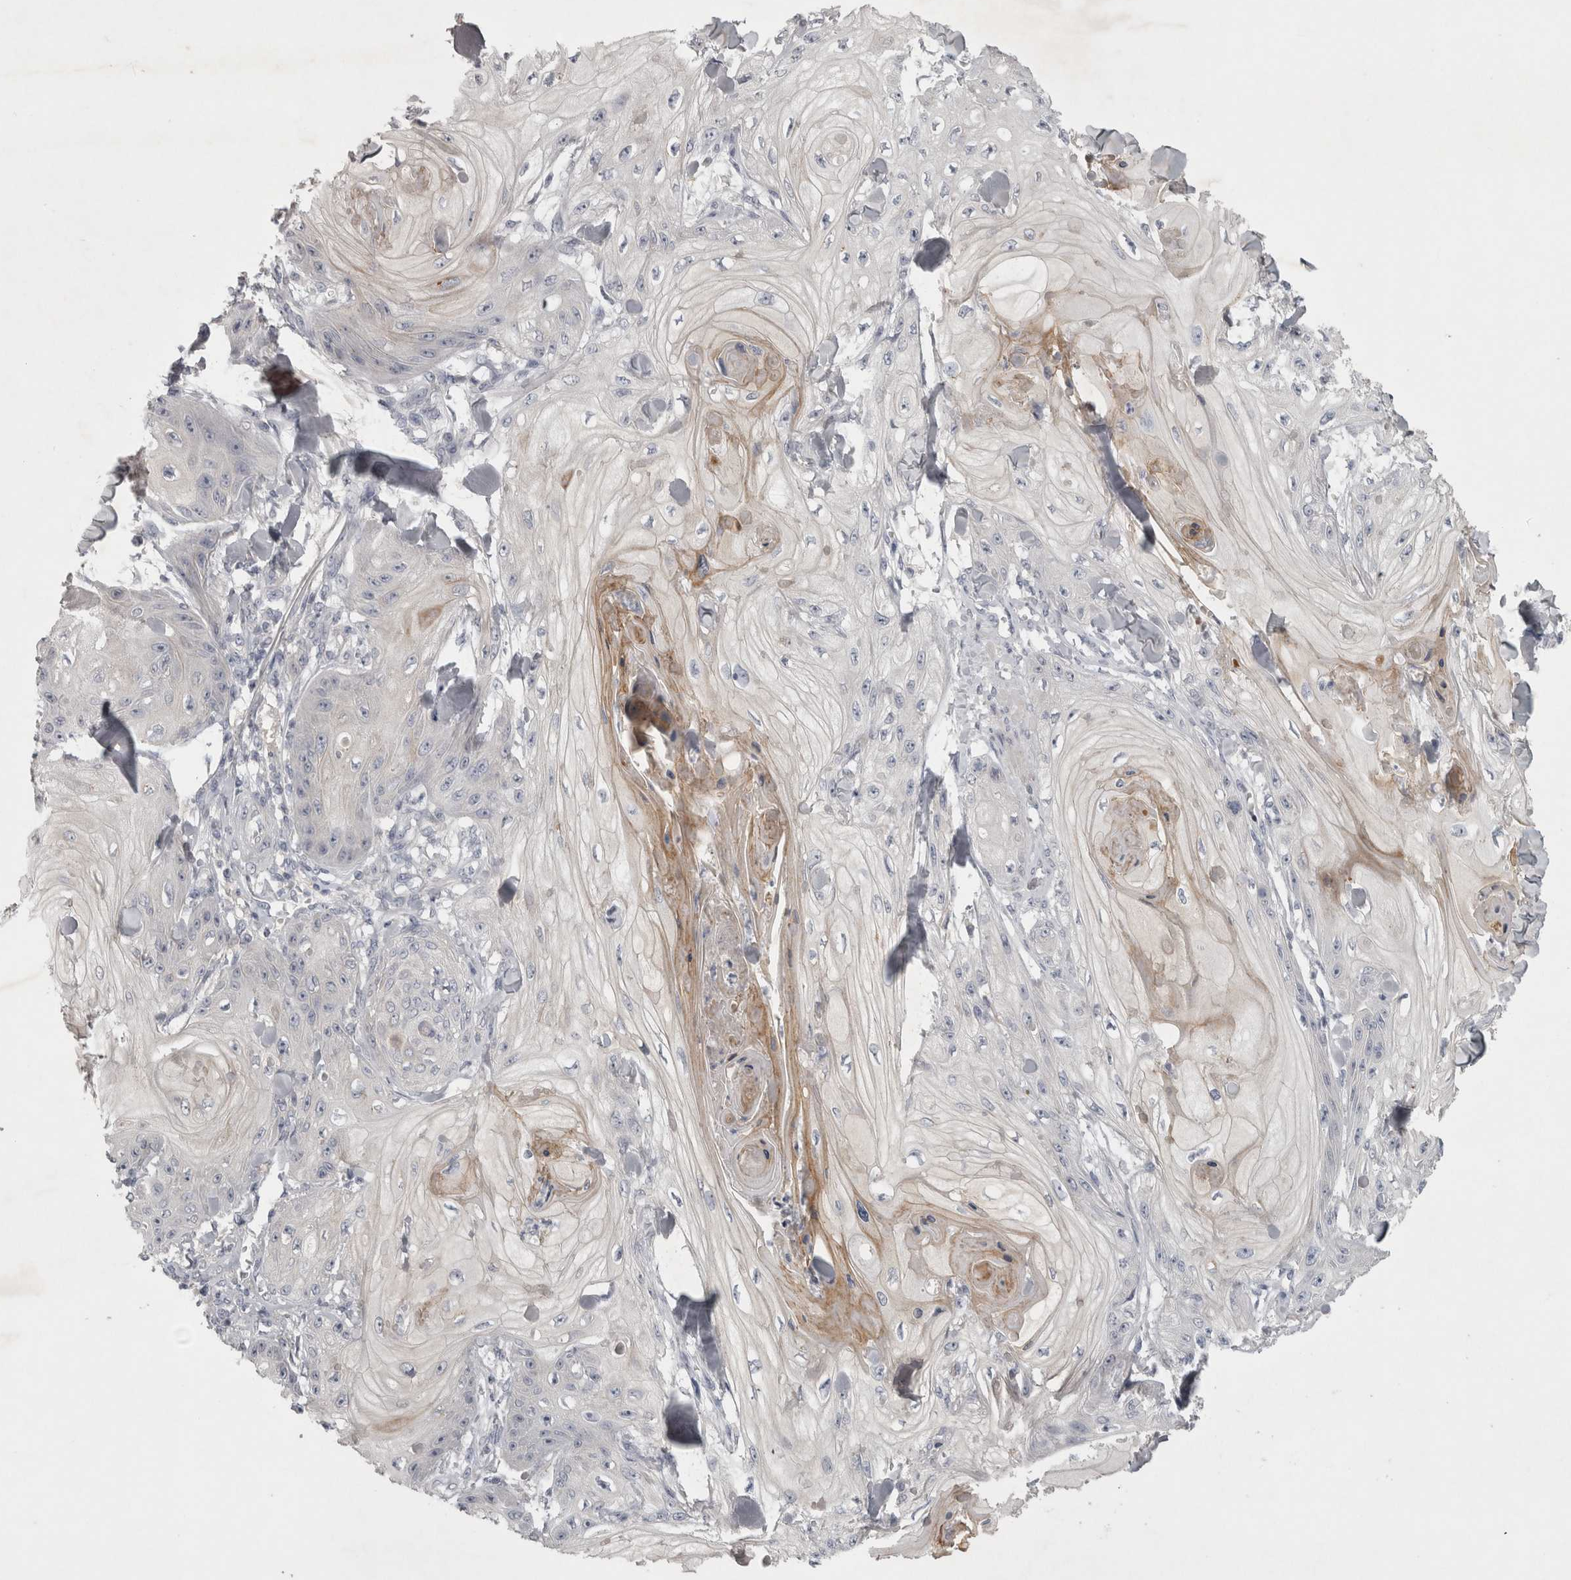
{"staining": {"intensity": "negative", "quantity": "none", "location": "none"}, "tissue": "skin cancer", "cell_type": "Tumor cells", "image_type": "cancer", "snomed": [{"axis": "morphology", "description": "Squamous cell carcinoma, NOS"}, {"axis": "topography", "description": "Skin"}], "caption": "Micrograph shows no protein positivity in tumor cells of skin cancer tissue.", "gene": "ENPP7", "patient": {"sex": "male", "age": 74}}